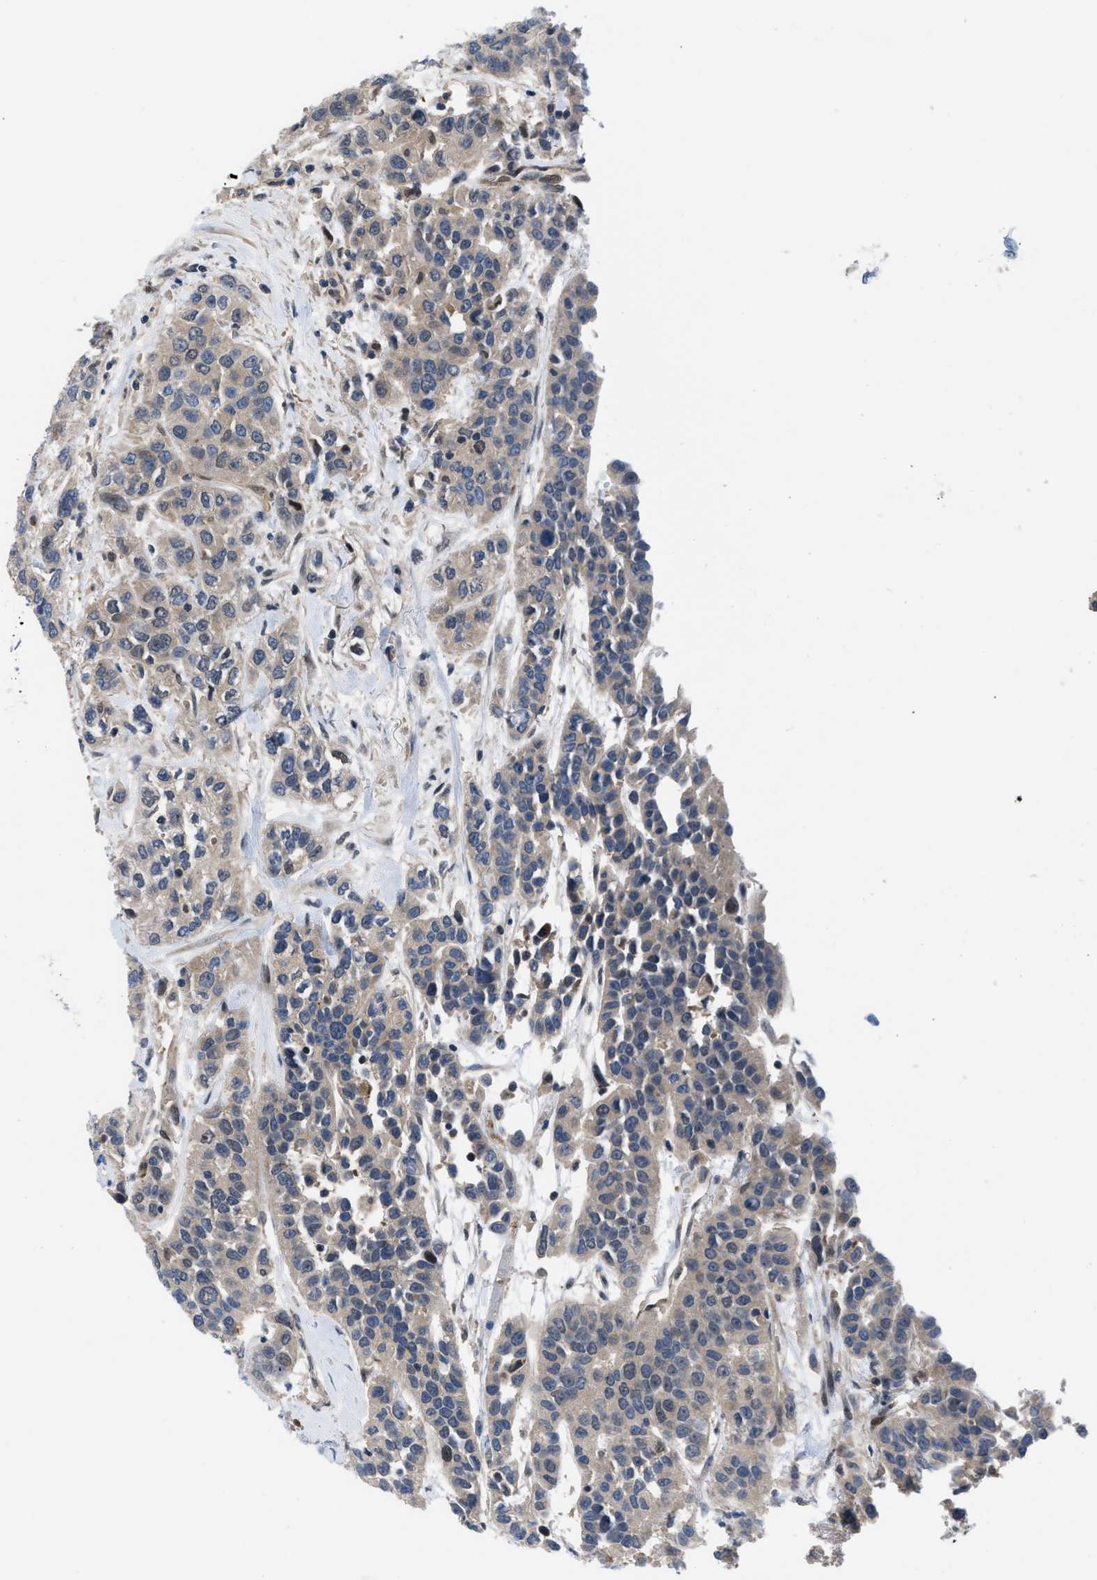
{"staining": {"intensity": "weak", "quantity": ">75%", "location": "cytoplasmic/membranous"}, "tissue": "urothelial cancer", "cell_type": "Tumor cells", "image_type": "cancer", "snomed": [{"axis": "morphology", "description": "Urothelial carcinoma, High grade"}, {"axis": "topography", "description": "Urinary bladder"}], "caption": "Protein staining of urothelial cancer tissue displays weak cytoplasmic/membranous staining in about >75% of tumor cells.", "gene": "IL17RE", "patient": {"sex": "female", "age": 80}}